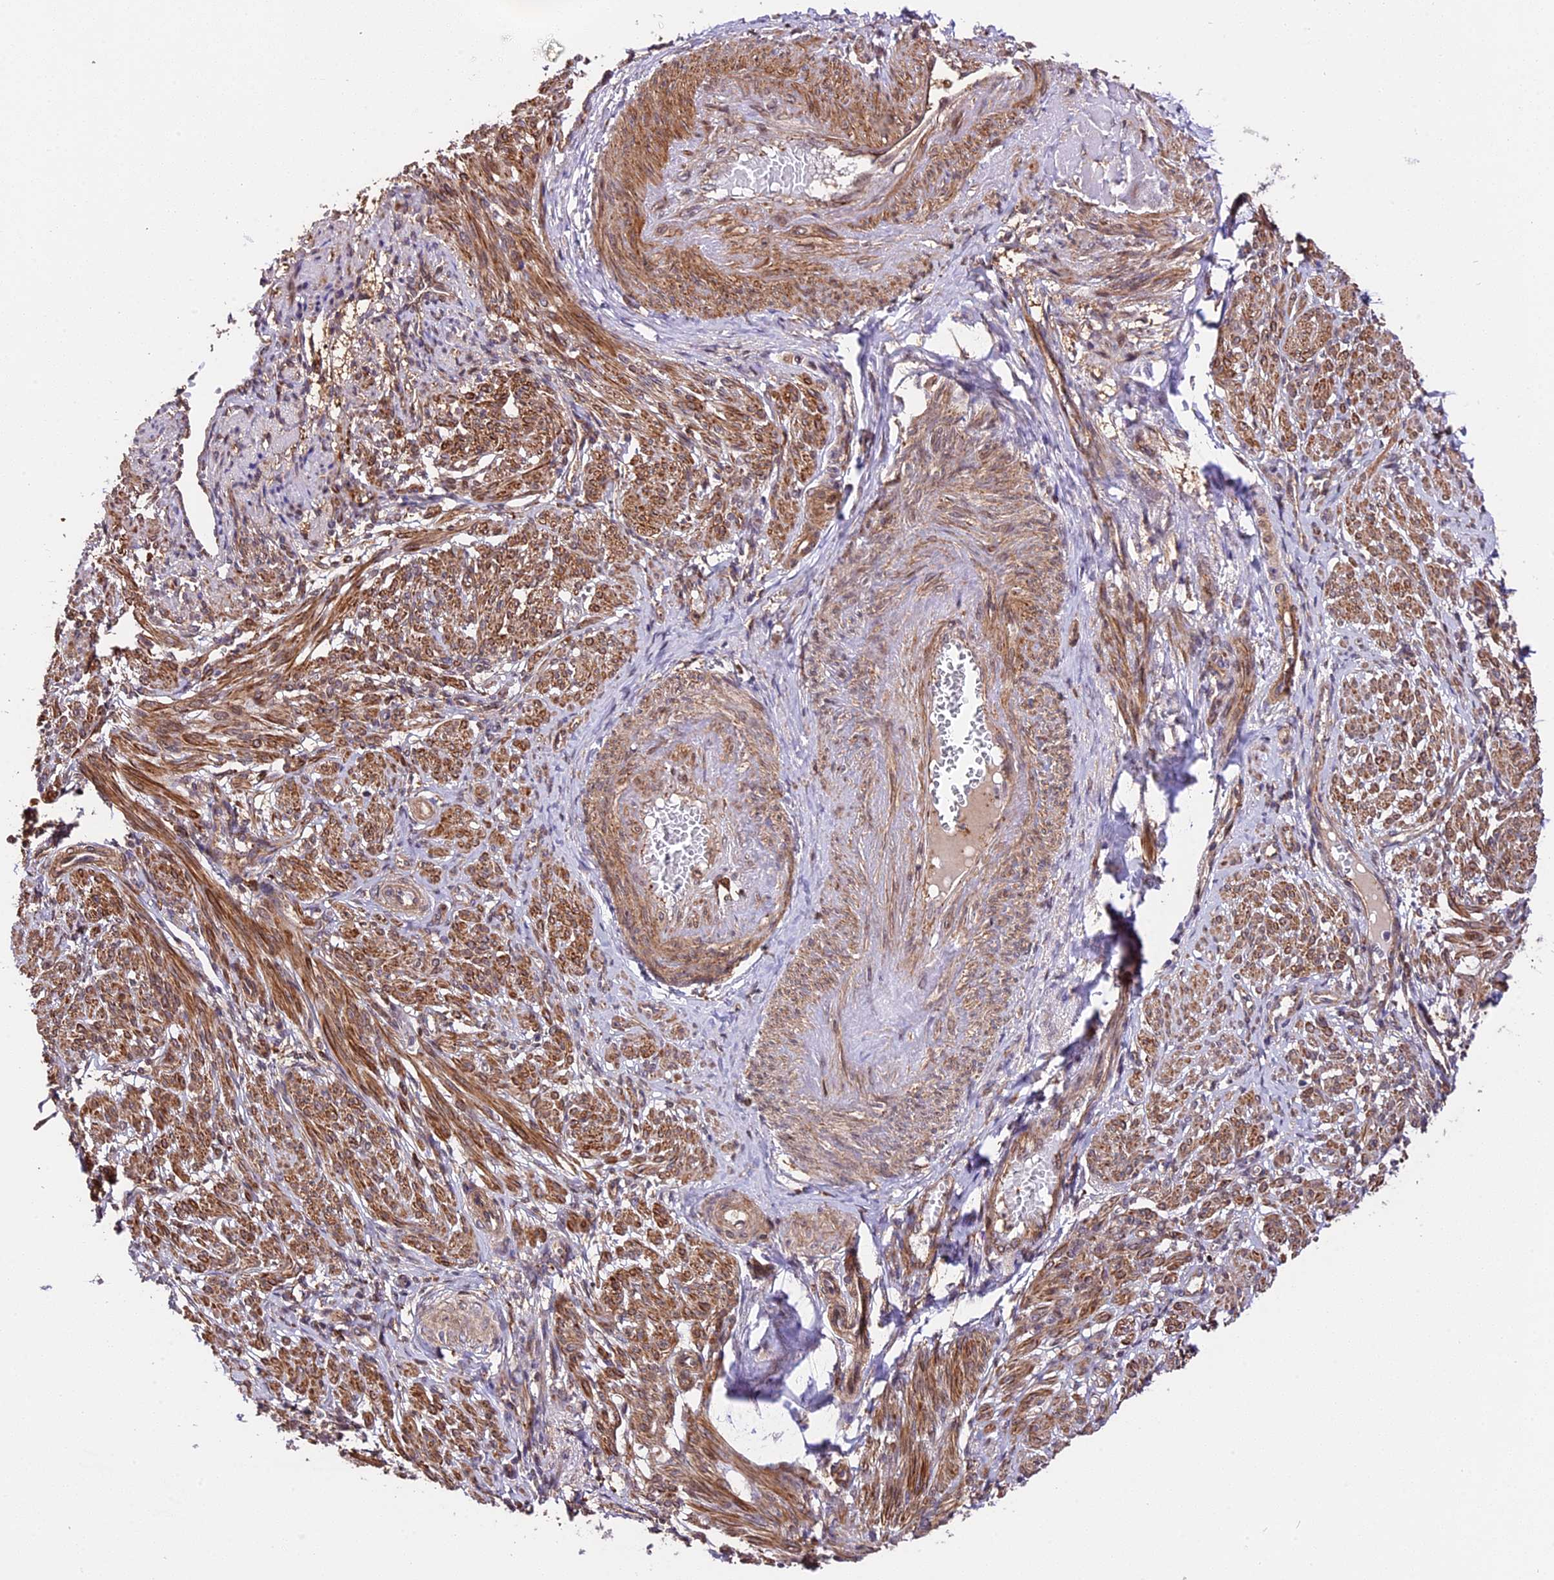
{"staining": {"intensity": "moderate", "quantity": "25%-75%", "location": "cytoplasmic/membranous"}, "tissue": "smooth muscle", "cell_type": "Smooth muscle cells", "image_type": "normal", "snomed": [{"axis": "morphology", "description": "Normal tissue, NOS"}, {"axis": "topography", "description": "Smooth muscle"}], "caption": "Moderate cytoplasmic/membranous protein expression is identified in about 25%-75% of smooth muscle cells in smooth muscle. The staining was performed using DAB to visualize the protein expression in brown, while the nuclei were stained in blue with hematoxylin (Magnification: 20x).", "gene": "HERPUD1", "patient": {"sex": "female", "age": 39}}